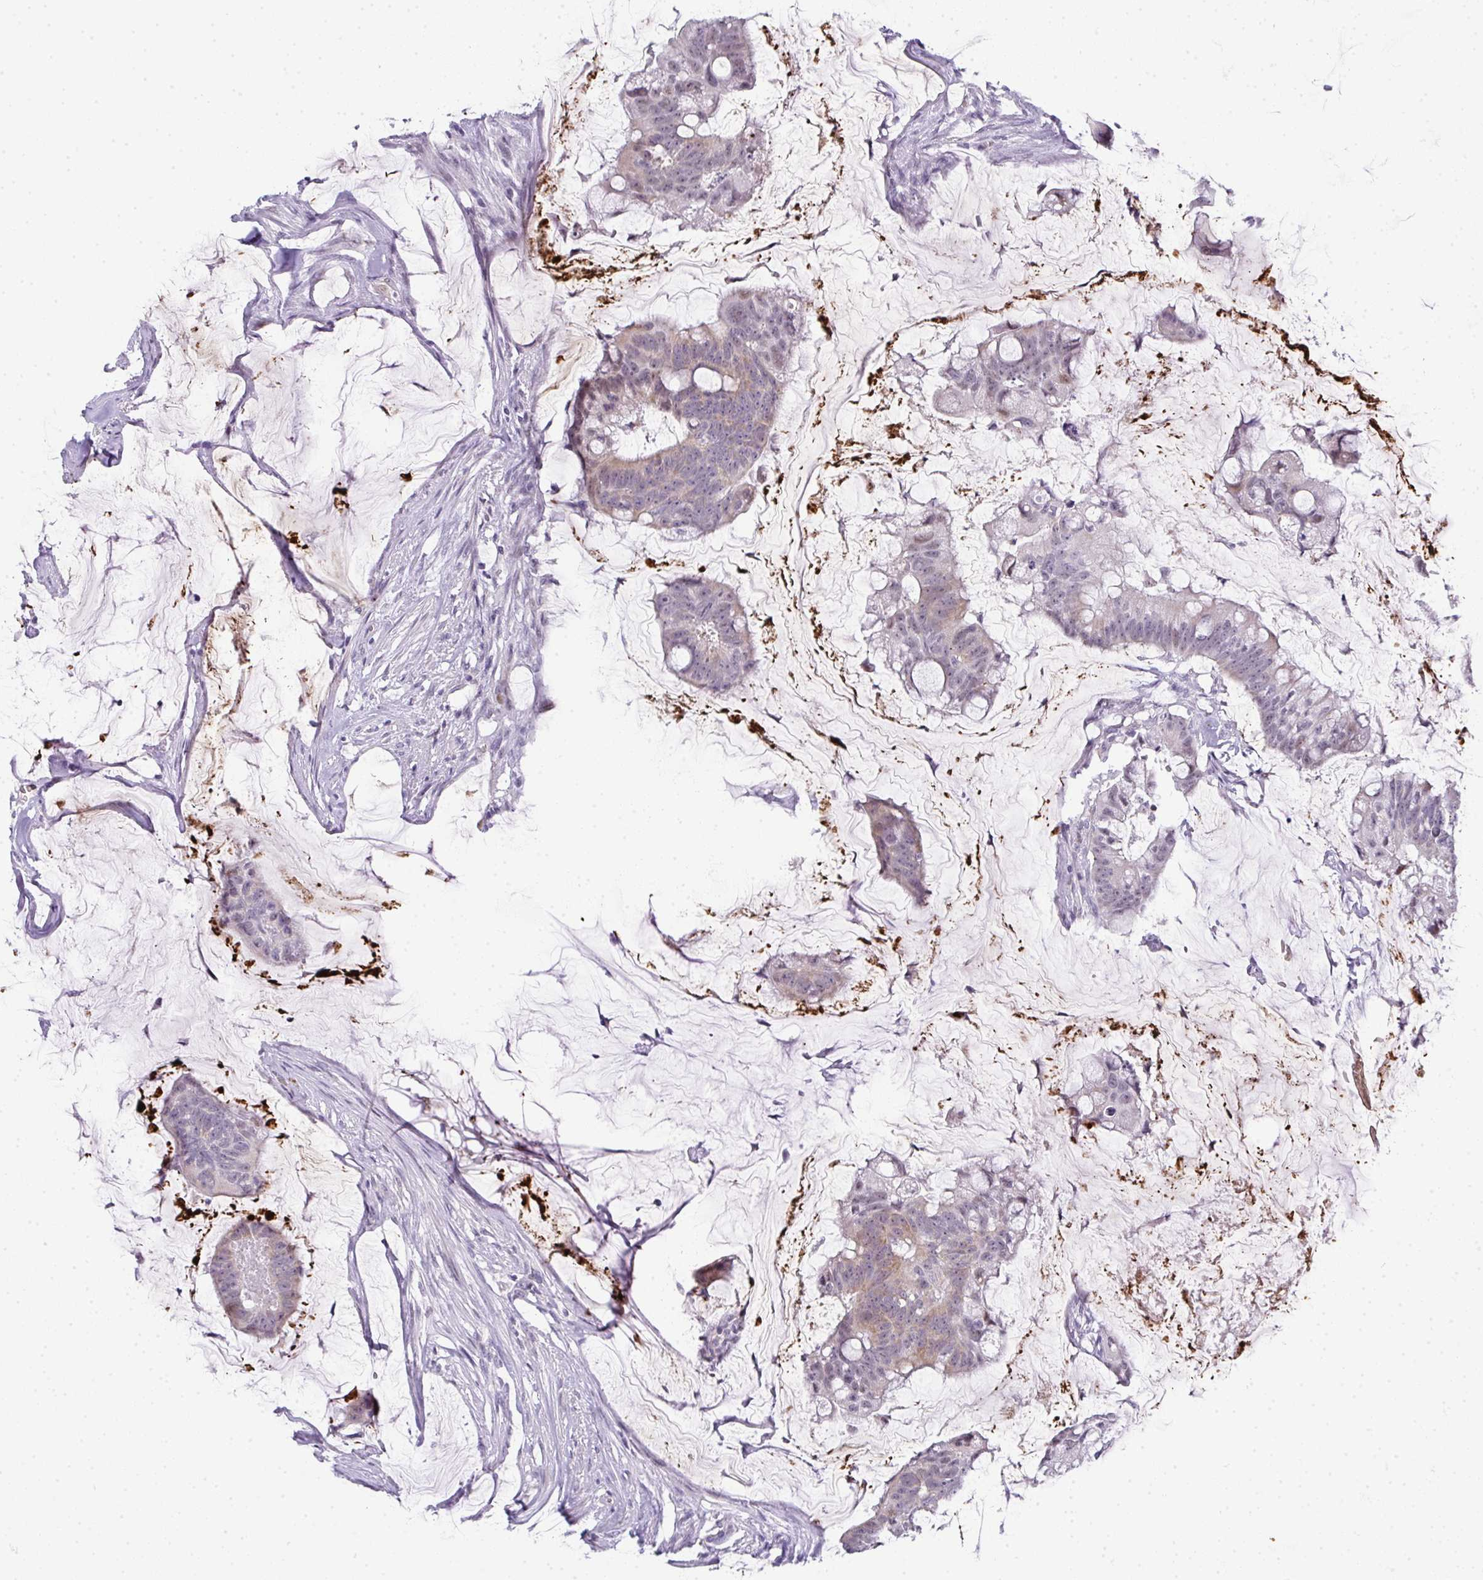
{"staining": {"intensity": "weak", "quantity": "<25%", "location": "nuclear"}, "tissue": "colorectal cancer", "cell_type": "Tumor cells", "image_type": "cancer", "snomed": [{"axis": "morphology", "description": "Adenocarcinoma, NOS"}, {"axis": "topography", "description": "Colon"}], "caption": "Photomicrograph shows no protein positivity in tumor cells of colorectal cancer tissue.", "gene": "TNMD", "patient": {"sex": "male", "age": 62}}